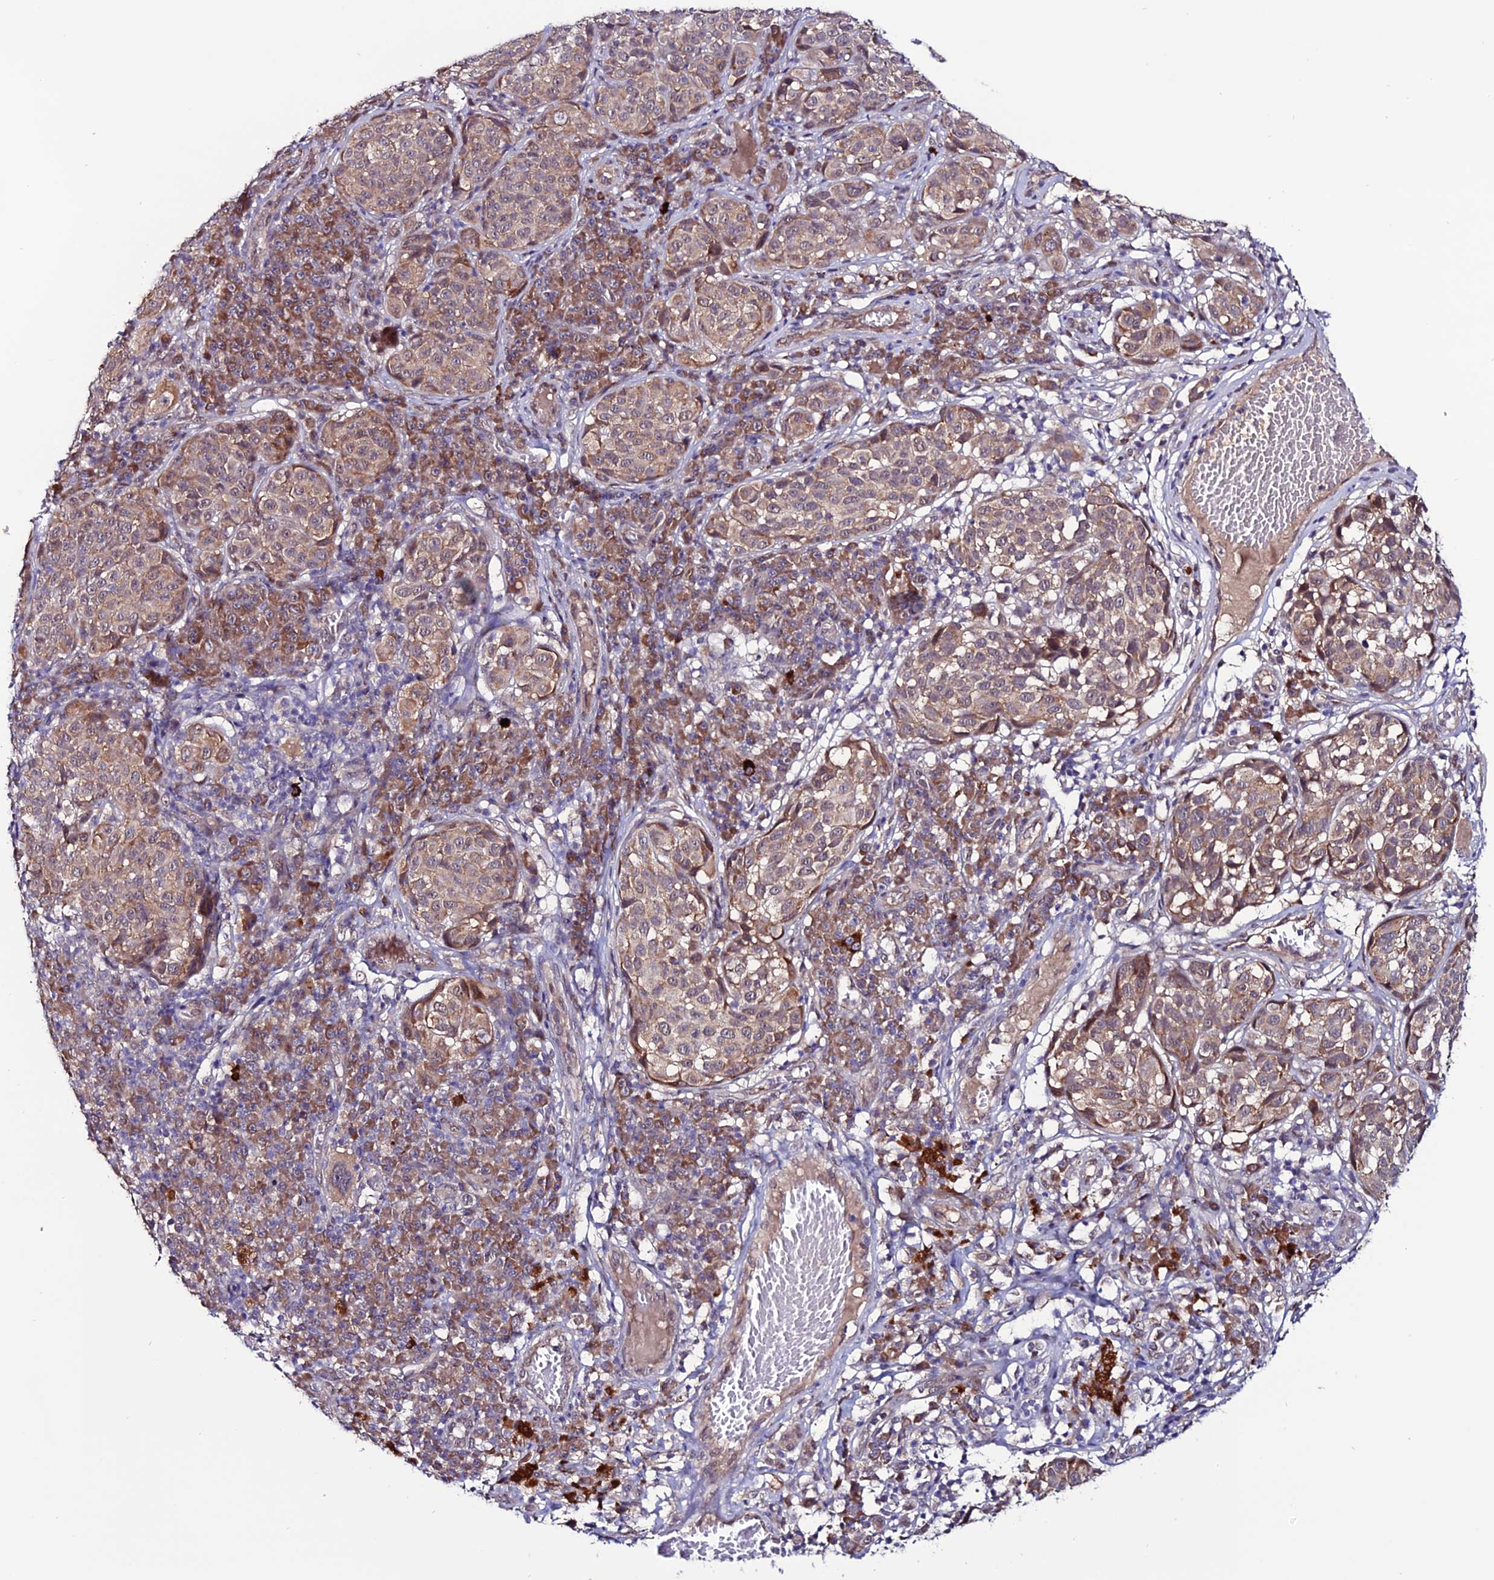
{"staining": {"intensity": "moderate", "quantity": "25%-75%", "location": "cytoplasmic/membranous"}, "tissue": "melanoma", "cell_type": "Tumor cells", "image_type": "cancer", "snomed": [{"axis": "morphology", "description": "Malignant melanoma, NOS"}, {"axis": "topography", "description": "Skin"}], "caption": "Immunohistochemistry (IHC) photomicrograph of human melanoma stained for a protein (brown), which demonstrates medium levels of moderate cytoplasmic/membranous positivity in about 25%-75% of tumor cells.", "gene": "FZD8", "patient": {"sex": "male", "age": 38}}